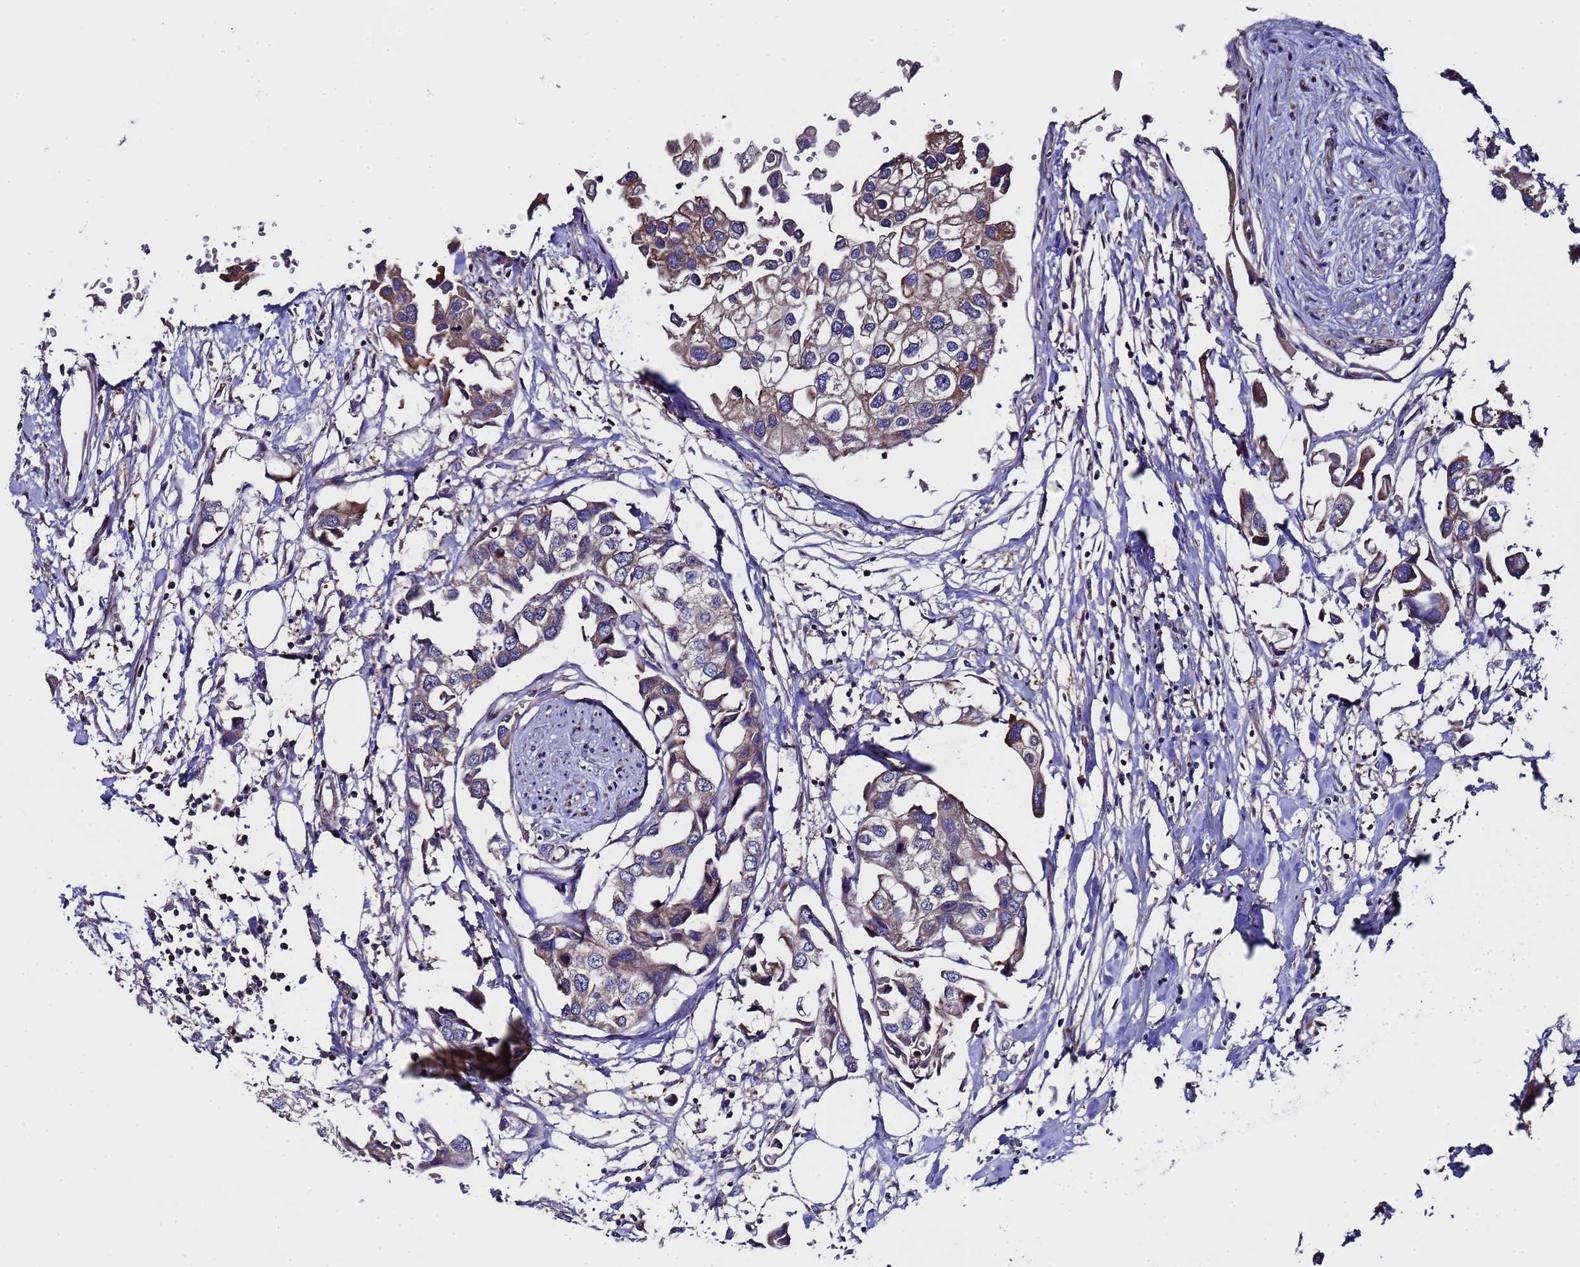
{"staining": {"intensity": "moderate", "quantity": "25%-75%", "location": "cytoplasmic/membranous"}, "tissue": "urothelial cancer", "cell_type": "Tumor cells", "image_type": "cancer", "snomed": [{"axis": "morphology", "description": "Urothelial carcinoma, High grade"}, {"axis": "topography", "description": "Urinary bladder"}], "caption": "The photomicrograph demonstrates immunohistochemical staining of urothelial cancer. There is moderate cytoplasmic/membranous expression is identified in approximately 25%-75% of tumor cells. (DAB IHC with brightfield microscopy, high magnification).", "gene": "MOCS1", "patient": {"sex": "male", "age": 64}}